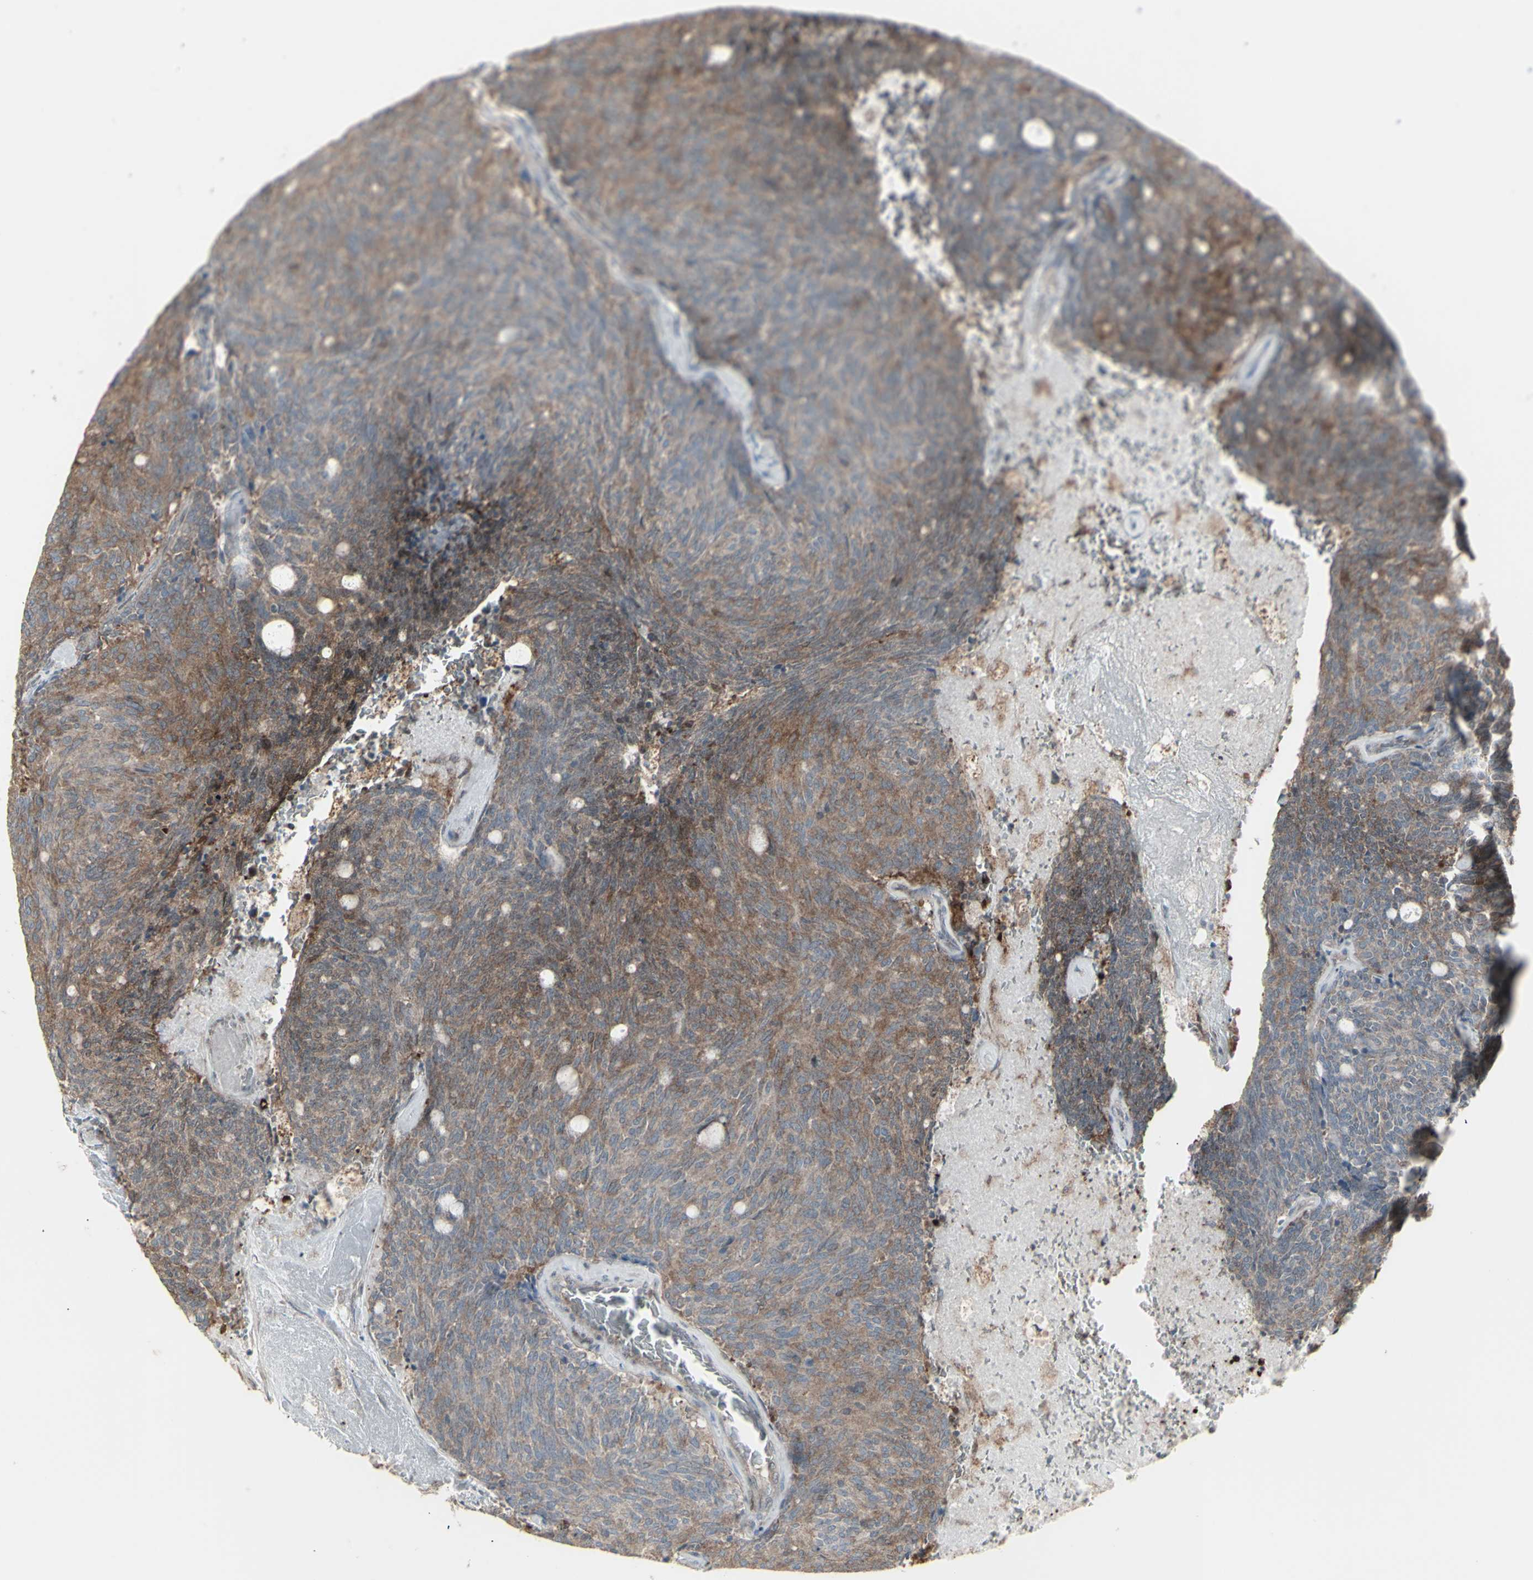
{"staining": {"intensity": "moderate", "quantity": ">75%", "location": "cytoplasmic/membranous"}, "tissue": "carcinoid", "cell_type": "Tumor cells", "image_type": "cancer", "snomed": [{"axis": "morphology", "description": "Carcinoid, malignant, NOS"}, {"axis": "topography", "description": "Pancreas"}], "caption": "DAB immunohistochemical staining of human carcinoid reveals moderate cytoplasmic/membranous protein expression in about >75% of tumor cells.", "gene": "RNASEL", "patient": {"sex": "female", "age": 54}}